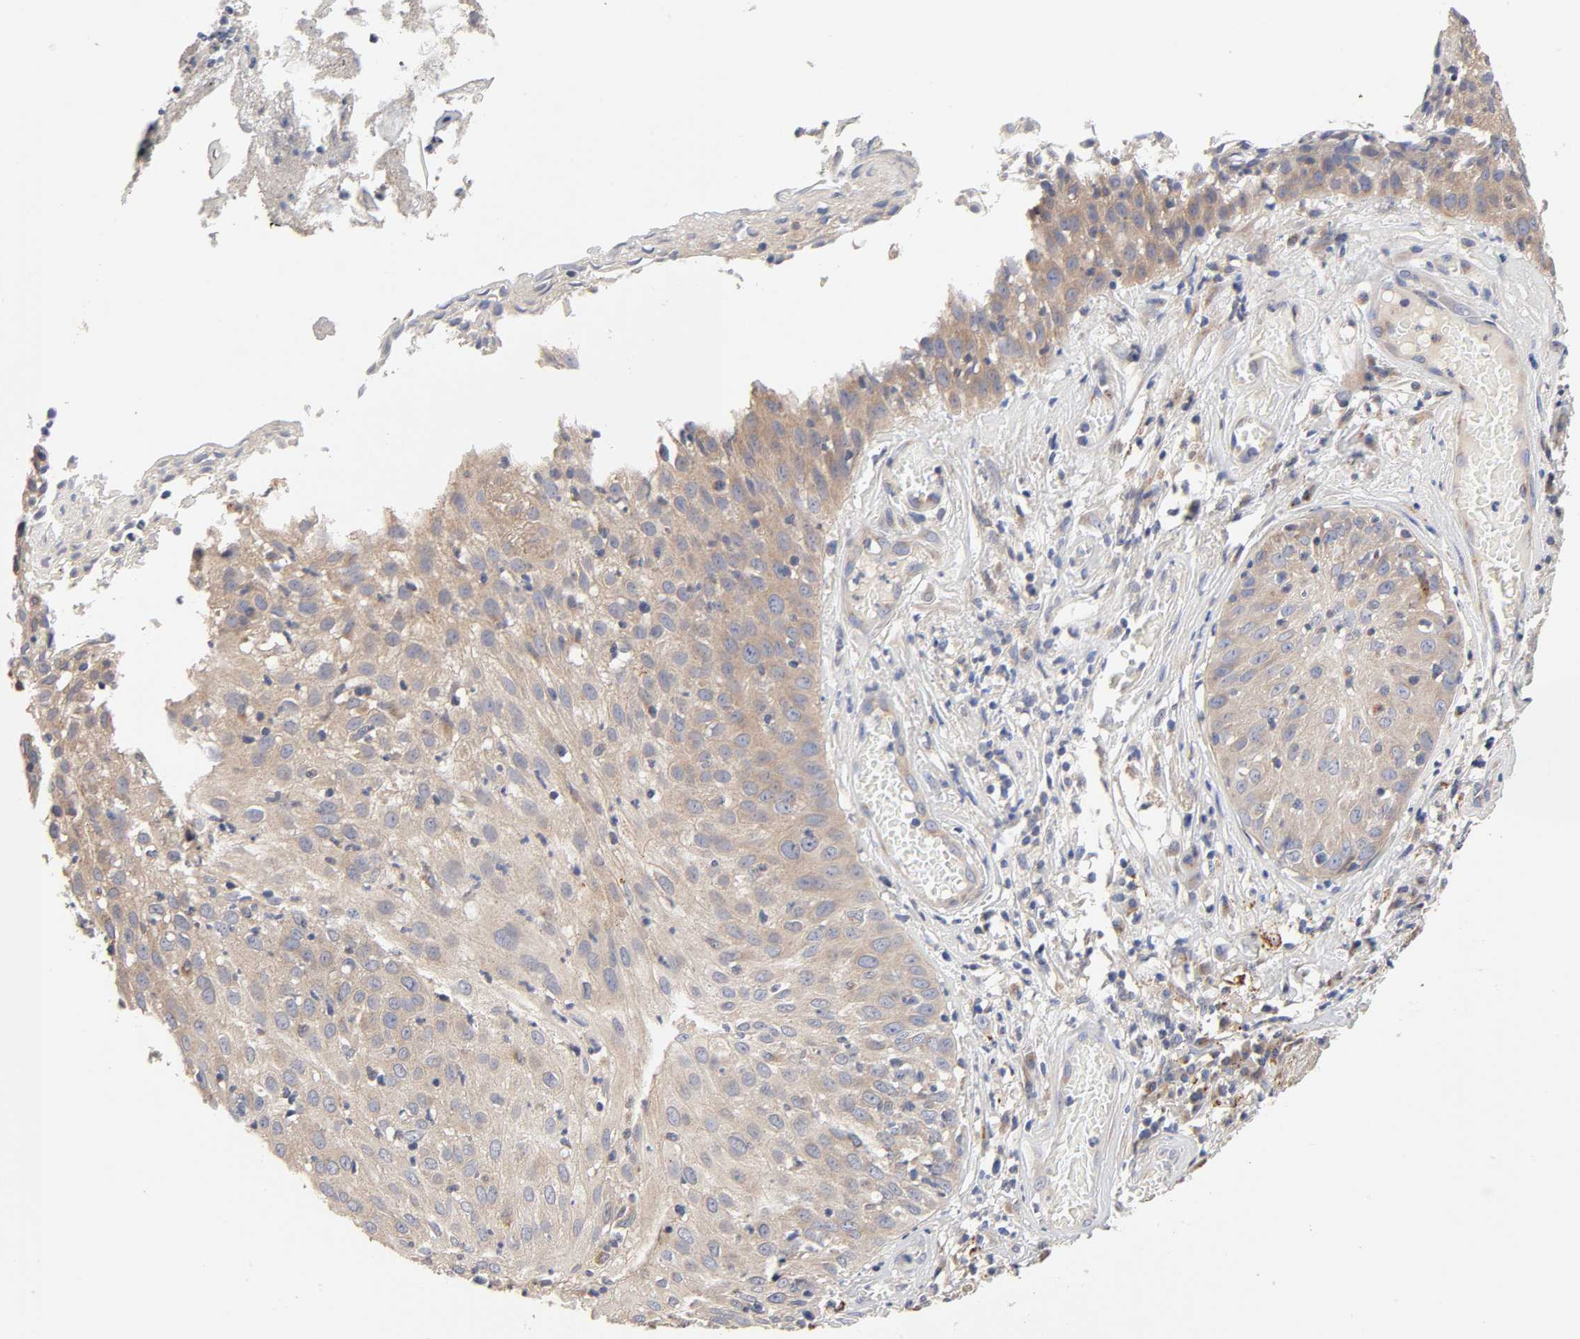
{"staining": {"intensity": "moderate", "quantity": ">75%", "location": "cytoplasmic/membranous"}, "tissue": "skin cancer", "cell_type": "Tumor cells", "image_type": "cancer", "snomed": [{"axis": "morphology", "description": "Squamous cell carcinoma, NOS"}, {"axis": "topography", "description": "Skin"}], "caption": "This histopathology image shows immunohistochemistry staining of human skin cancer, with medium moderate cytoplasmic/membranous expression in approximately >75% of tumor cells.", "gene": "C17orf75", "patient": {"sex": "male", "age": 65}}